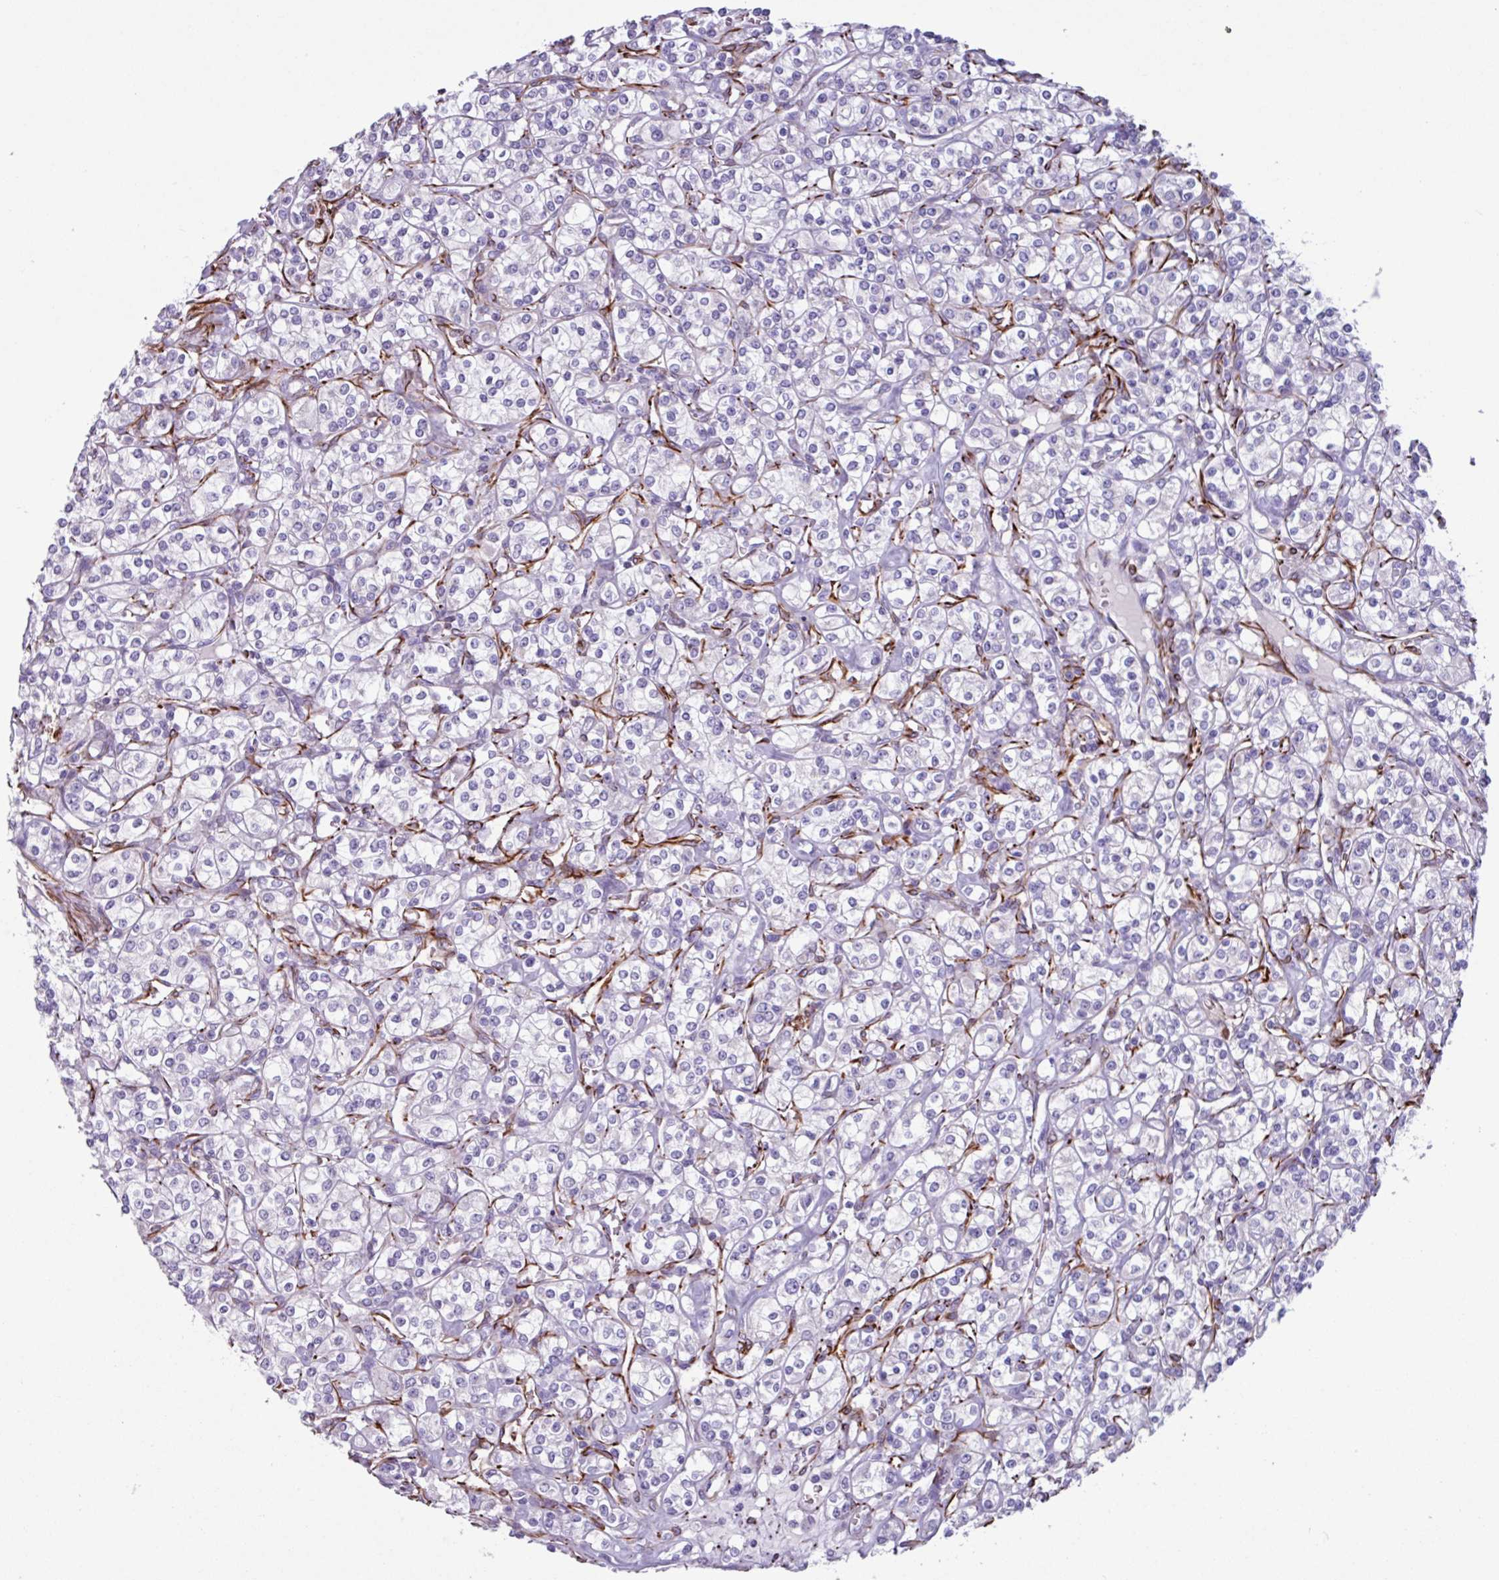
{"staining": {"intensity": "negative", "quantity": "none", "location": "none"}, "tissue": "renal cancer", "cell_type": "Tumor cells", "image_type": "cancer", "snomed": [{"axis": "morphology", "description": "Adenocarcinoma, NOS"}, {"axis": "topography", "description": "Kidney"}], "caption": "This is an immunohistochemistry (IHC) histopathology image of human adenocarcinoma (renal). There is no expression in tumor cells.", "gene": "BTD", "patient": {"sex": "male", "age": 77}}